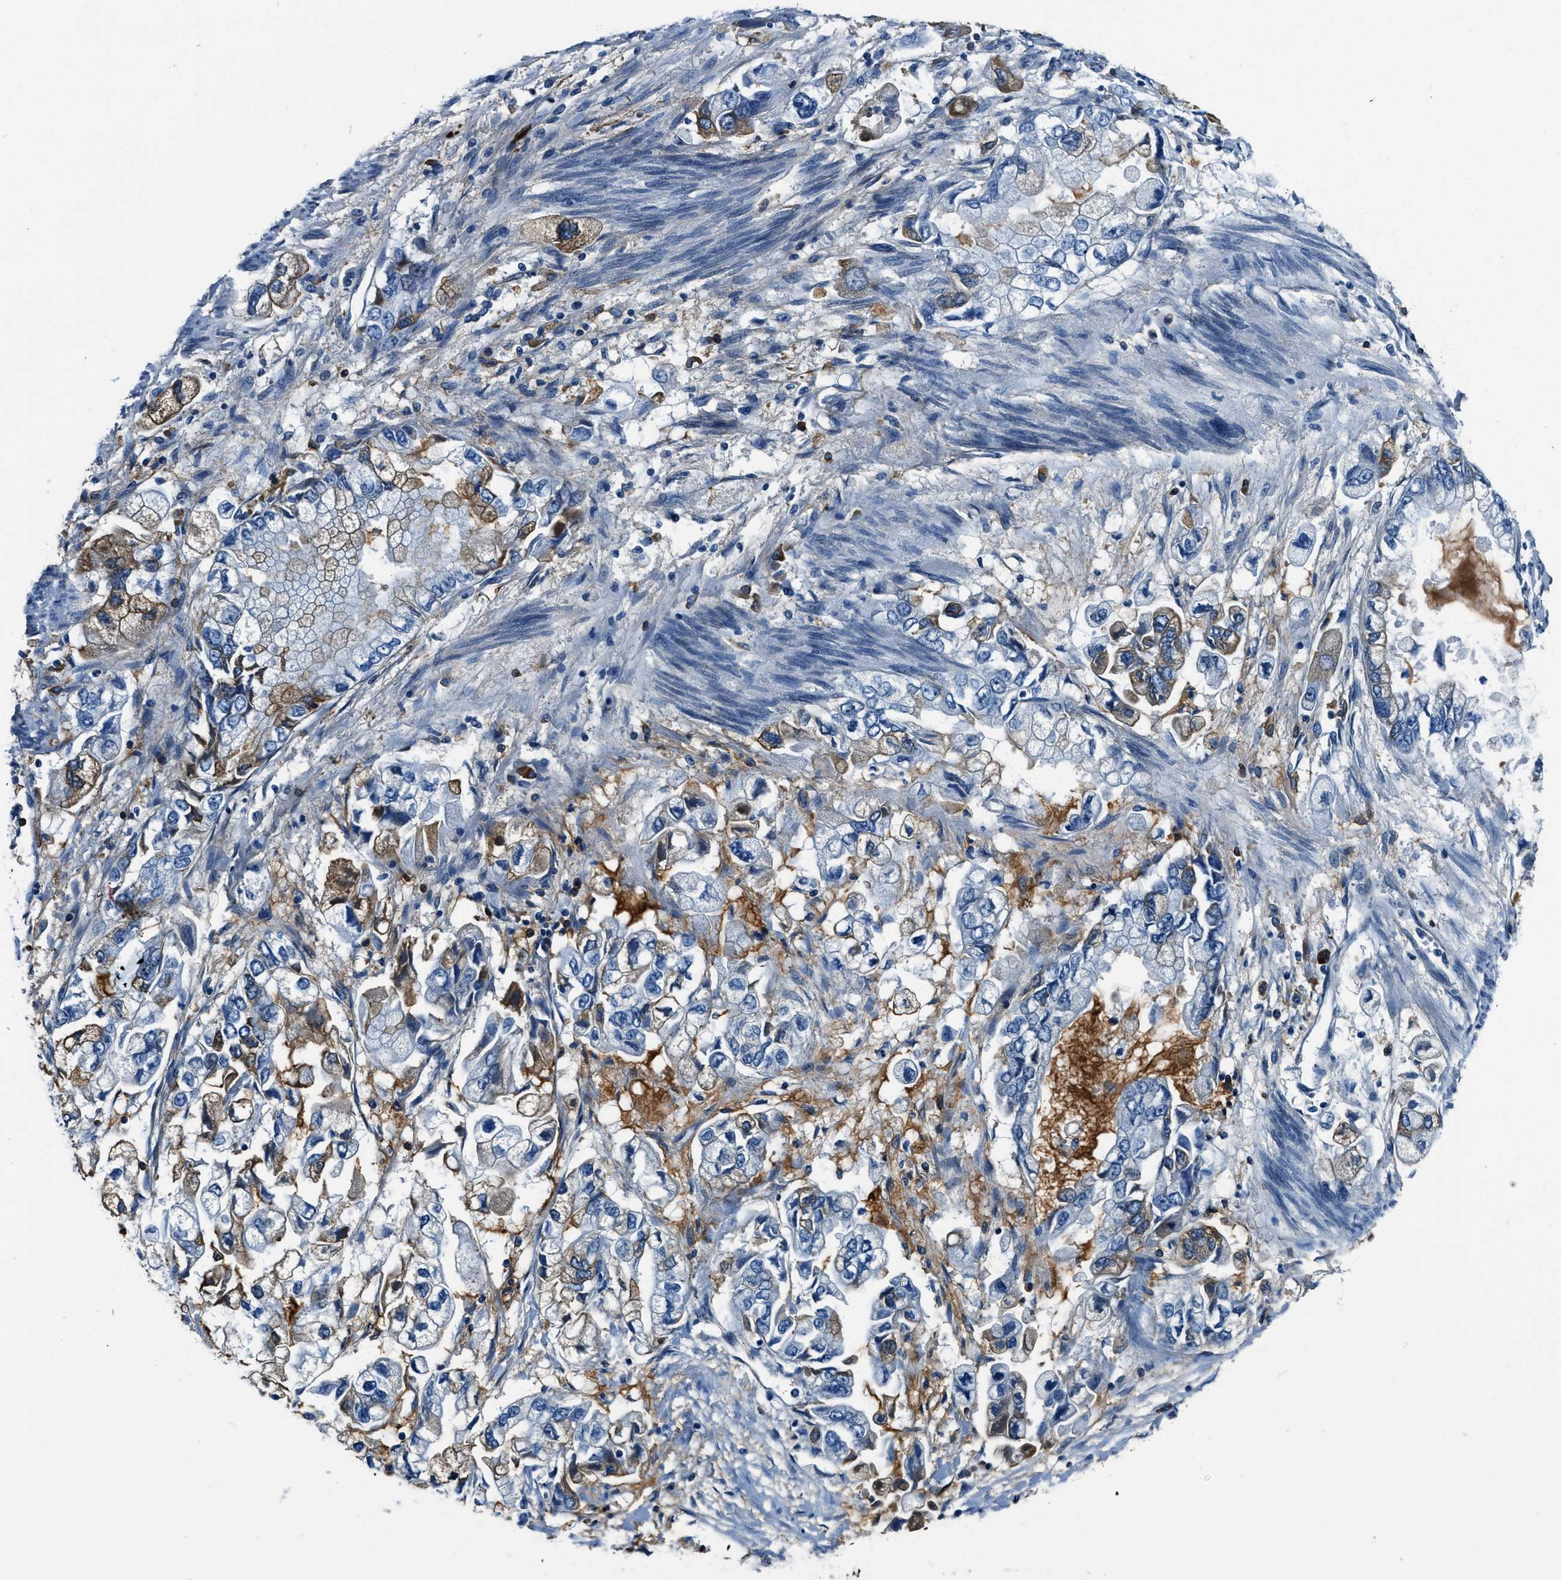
{"staining": {"intensity": "moderate", "quantity": "<25%", "location": "cytoplasmic/membranous"}, "tissue": "stomach cancer", "cell_type": "Tumor cells", "image_type": "cancer", "snomed": [{"axis": "morphology", "description": "Normal tissue, NOS"}, {"axis": "morphology", "description": "Adenocarcinoma, NOS"}, {"axis": "topography", "description": "Stomach"}], "caption": "Stomach cancer (adenocarcinoma) stained with IHC shows moderate cytoplasmic/membranous expression in approximately <25% of tumor cells.", "gene": "TMEM186", "patient": {"sex": "male", "age": 62}}